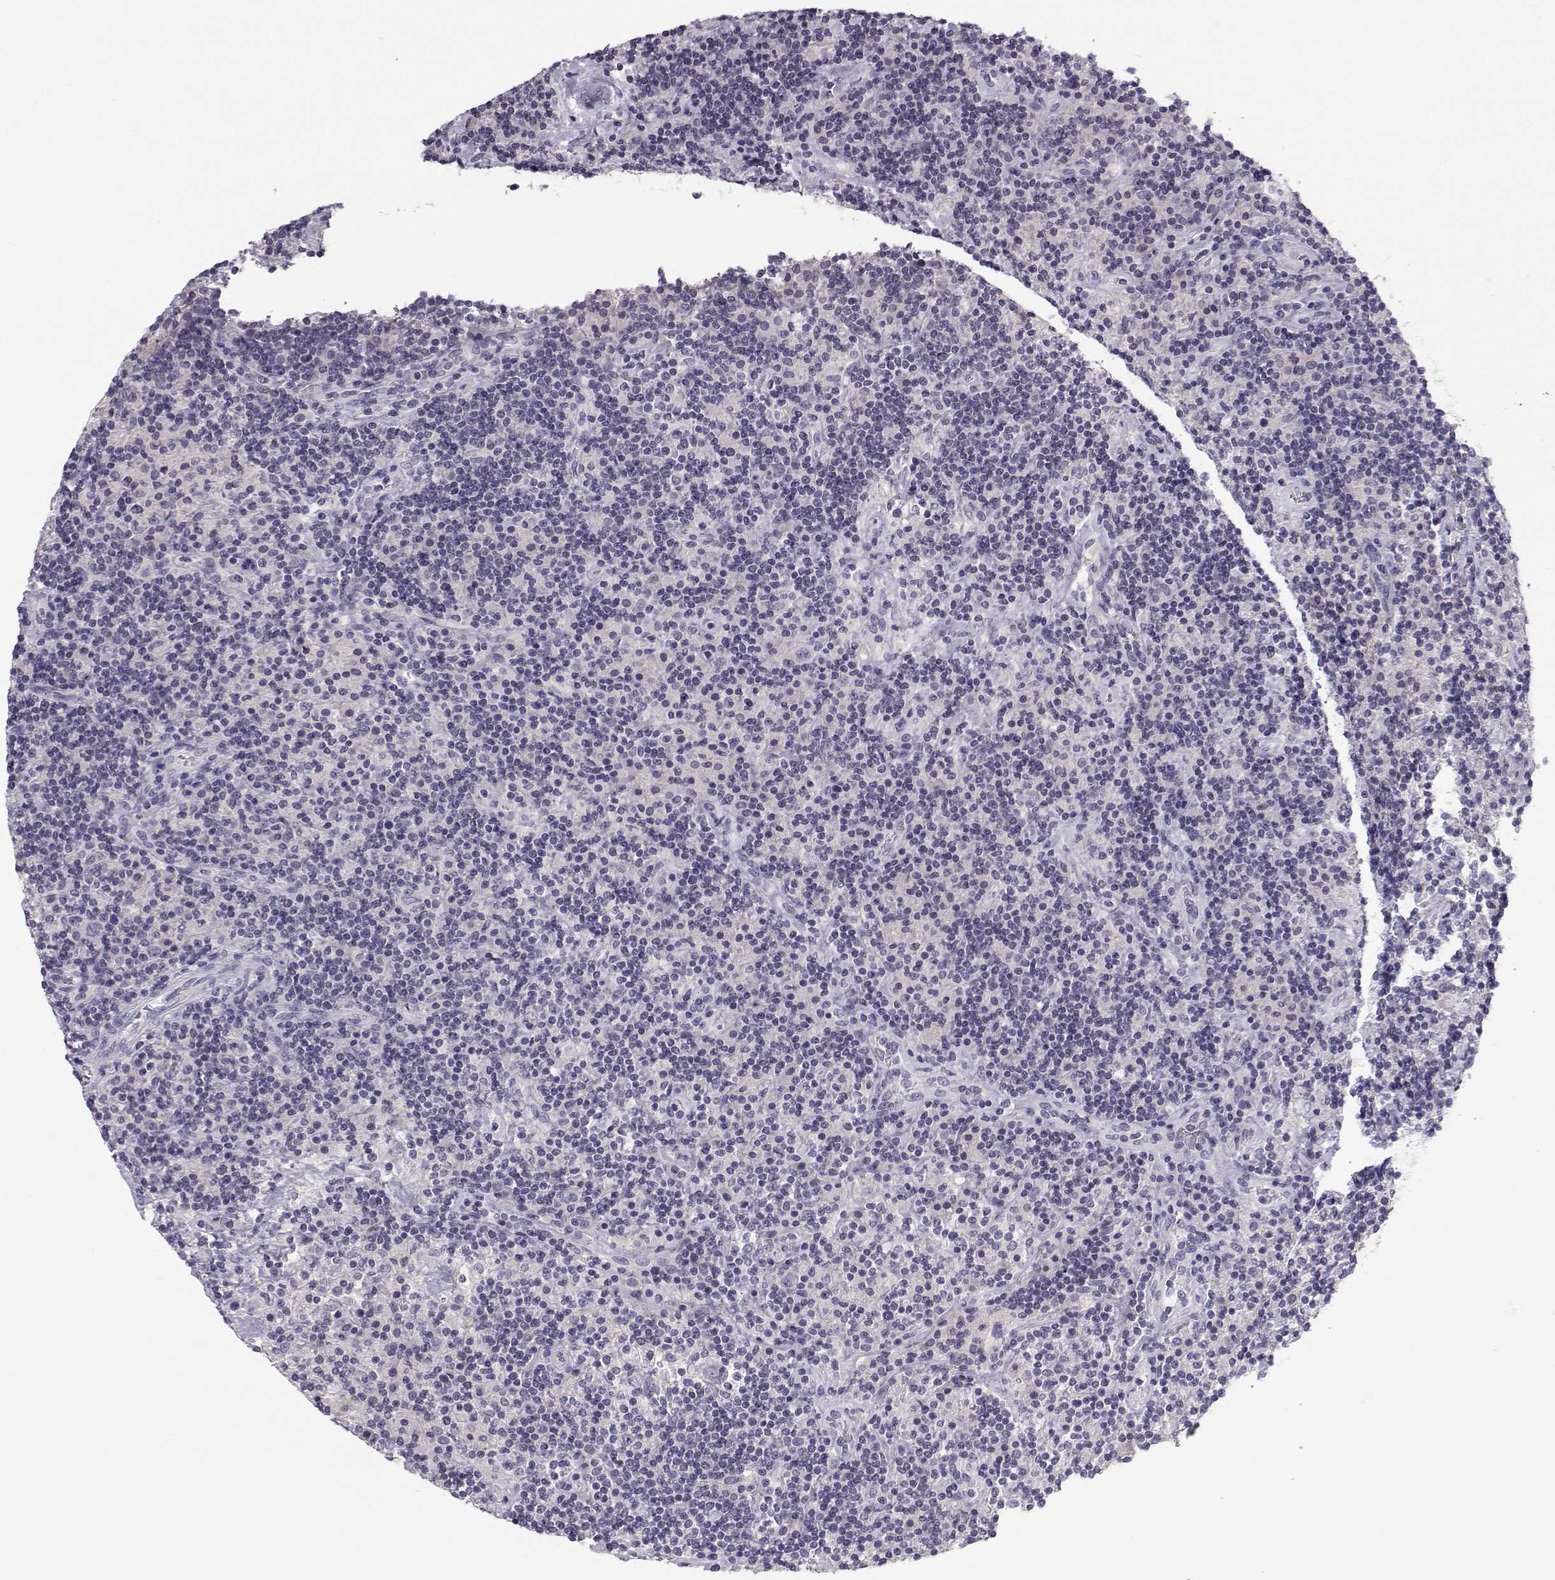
{"staining": {"intensity": "negative", "quantity": "none", "location": "none"}, "tissue": "lymphoma", "cell_type": "Tumor cells", "image_type": "cancer", "snomed": [{"axis": "morphology", "description": "Hodgkin's disease, NOS"}, {"axis": "topography", "description": "Lymph node"}], "caption": "Tumor cells are negative for brown protein staining in Hodgkin's disease.", "gene": "MROH7", "patient": {"sex": "male", "age": 70}}